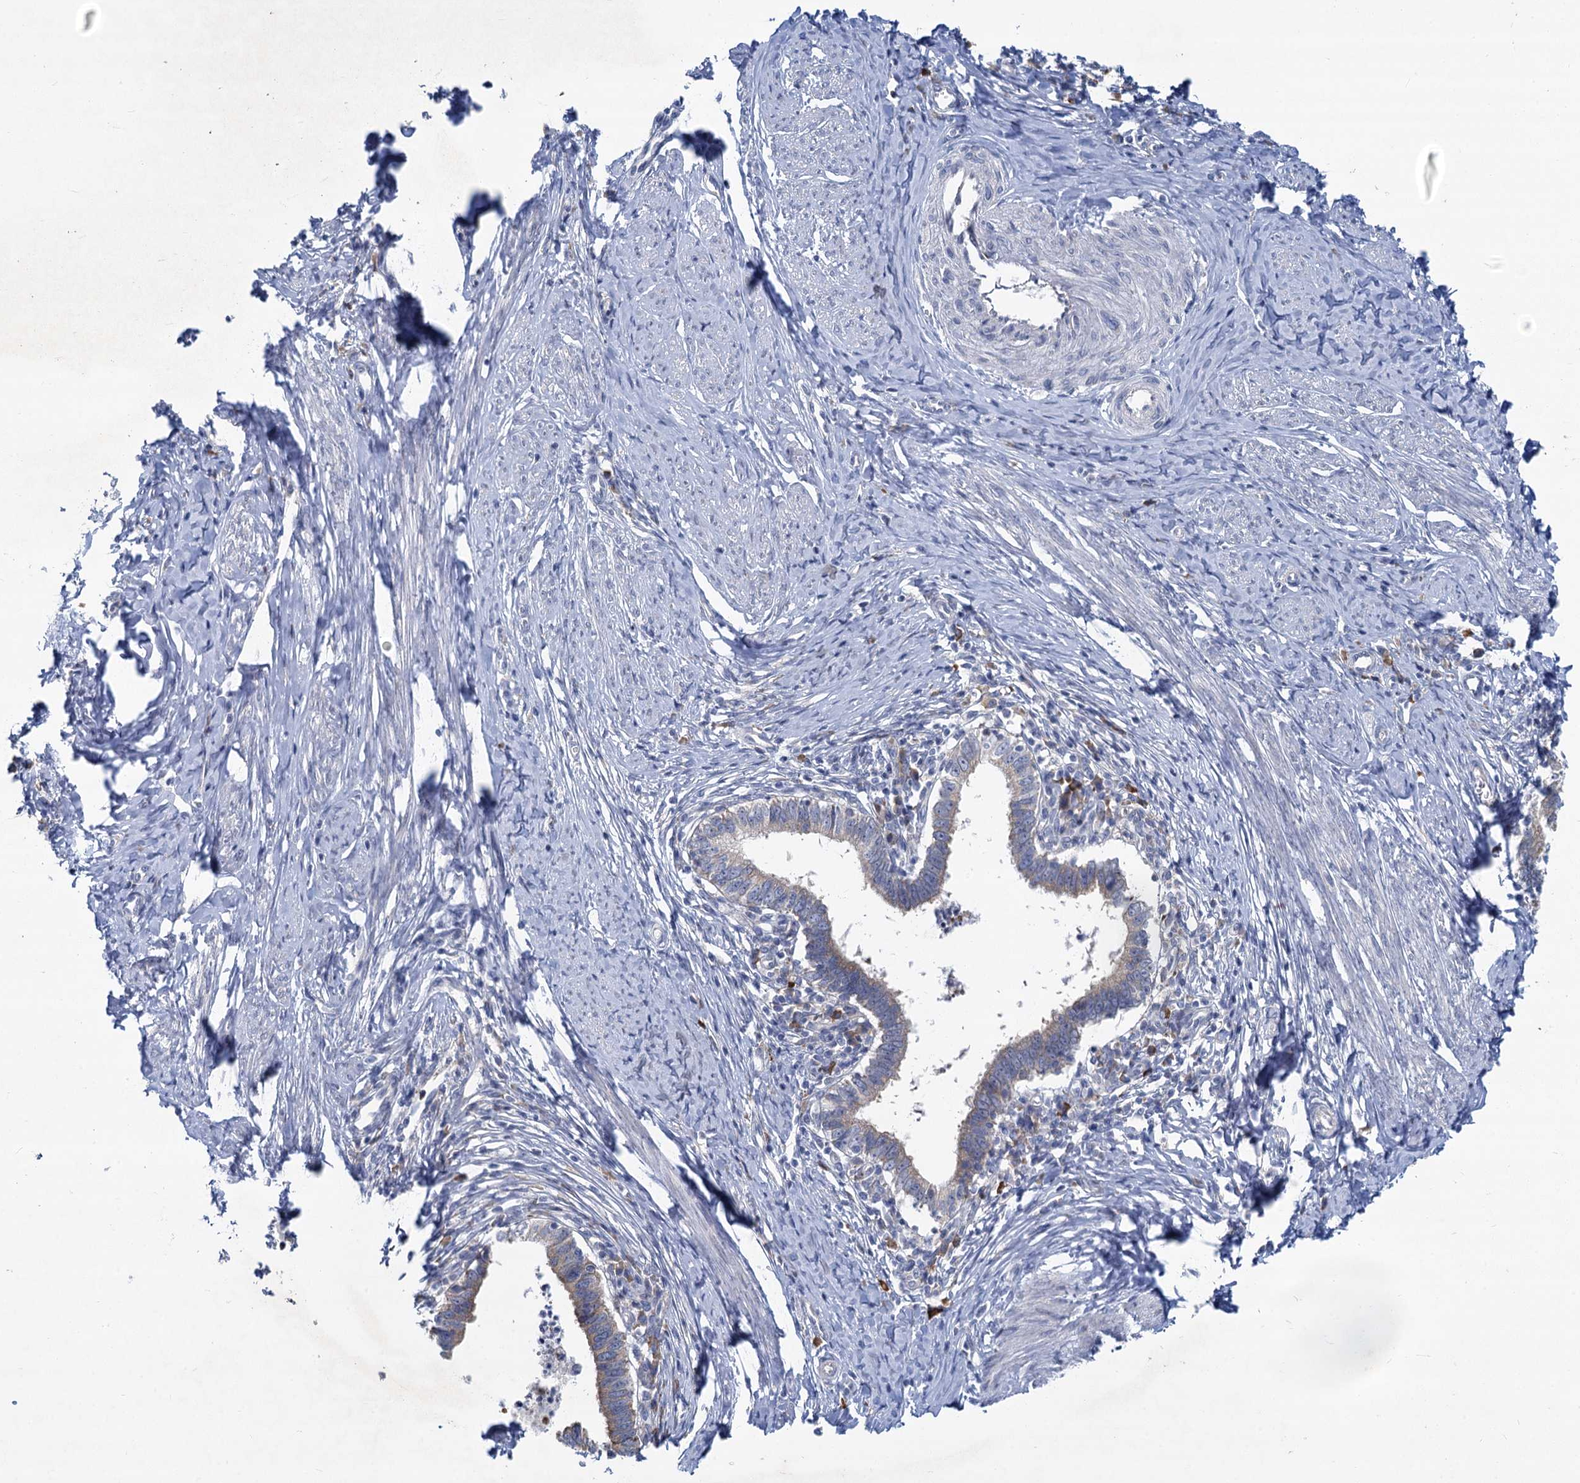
{"staining": {"intensity": "negative", "quantity": "none", "location": "none"}, "tissue": "cervical cancer", "cell_type": "Tumor cells", "image_type": "cancer", "snomed": [{"axis": "morphology", "description": "Adenocarcinoma, NOS"}, {"axis": "topography", "description": "Cervix"}], "caption": "Immunohistochemistry micrograph of neoplastic tissue: adenocarcinoma (cervical) stained with DAB demonstrates no significant protein positivity in tumor cells.", "gene": "PRSS35", "patient": {"sex": "female", "age": 36}}